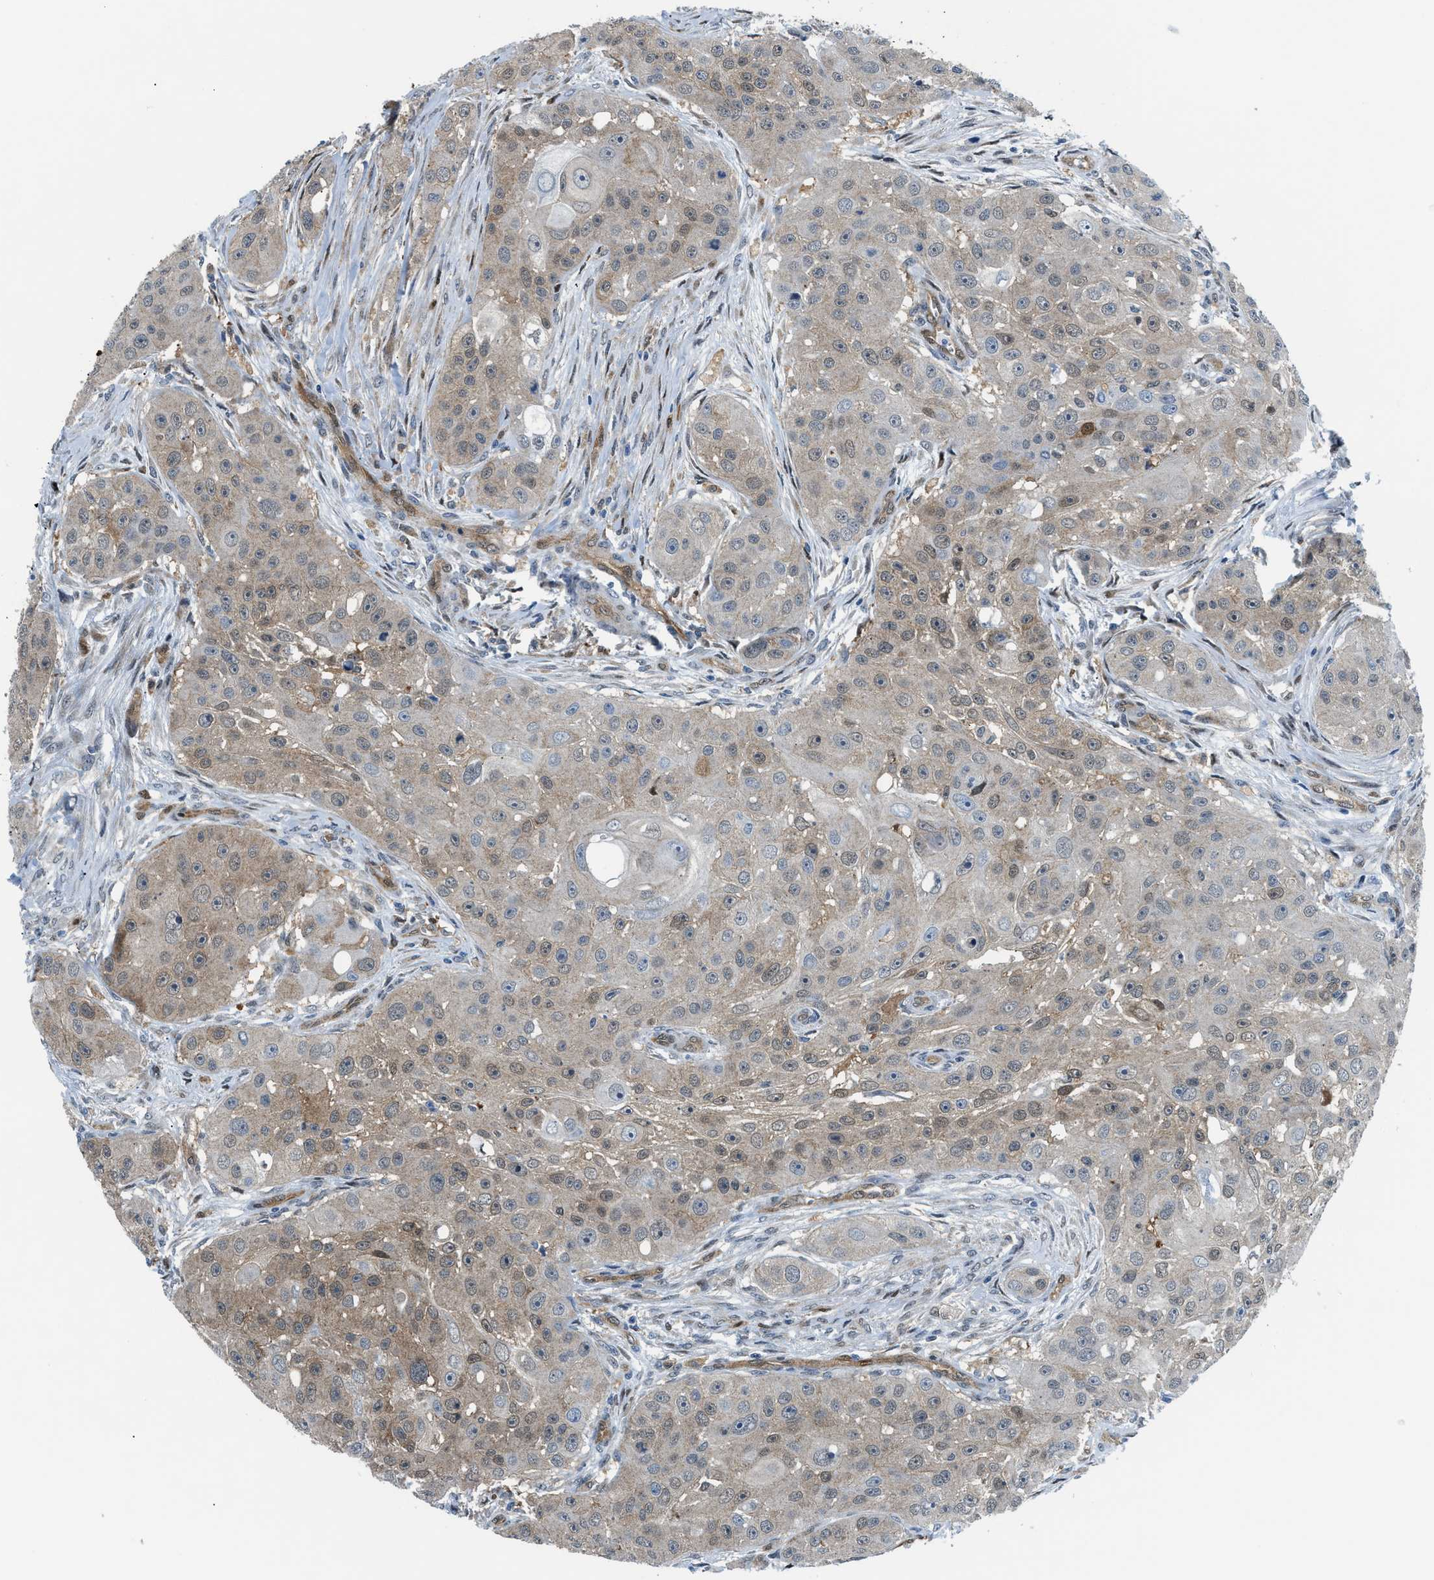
{"staining": {"intensity": "weak", "quantity": ">75%", "location": "cytoplasmic/membranous,nuclear"}, "tissue": "head and neck cancer", "cell_type": "Tumor cells", "image_type": "cancer", "snomed": [{"axis": "morphology", "description": "Normal tissue, NOS"}, {"axis": "morphology", "description": "Squamous cell carcinoma, NOS"}, {"axis": "topography", "description": "Skeletal muscle"}, {"axis": "topography", "description": "Head-Neck"}], "caption": "IHC of squamous cell carcinoma (head and neck) demonstrates low levels of weak cytoplasmic/membranous and nuclear positivity in approximately >75% of tumor cells. (Brightfield microscopy of DAB IHC at high magnification).", "gene": "YWHAE", "patient": {"sex": "male", "age": 51}}